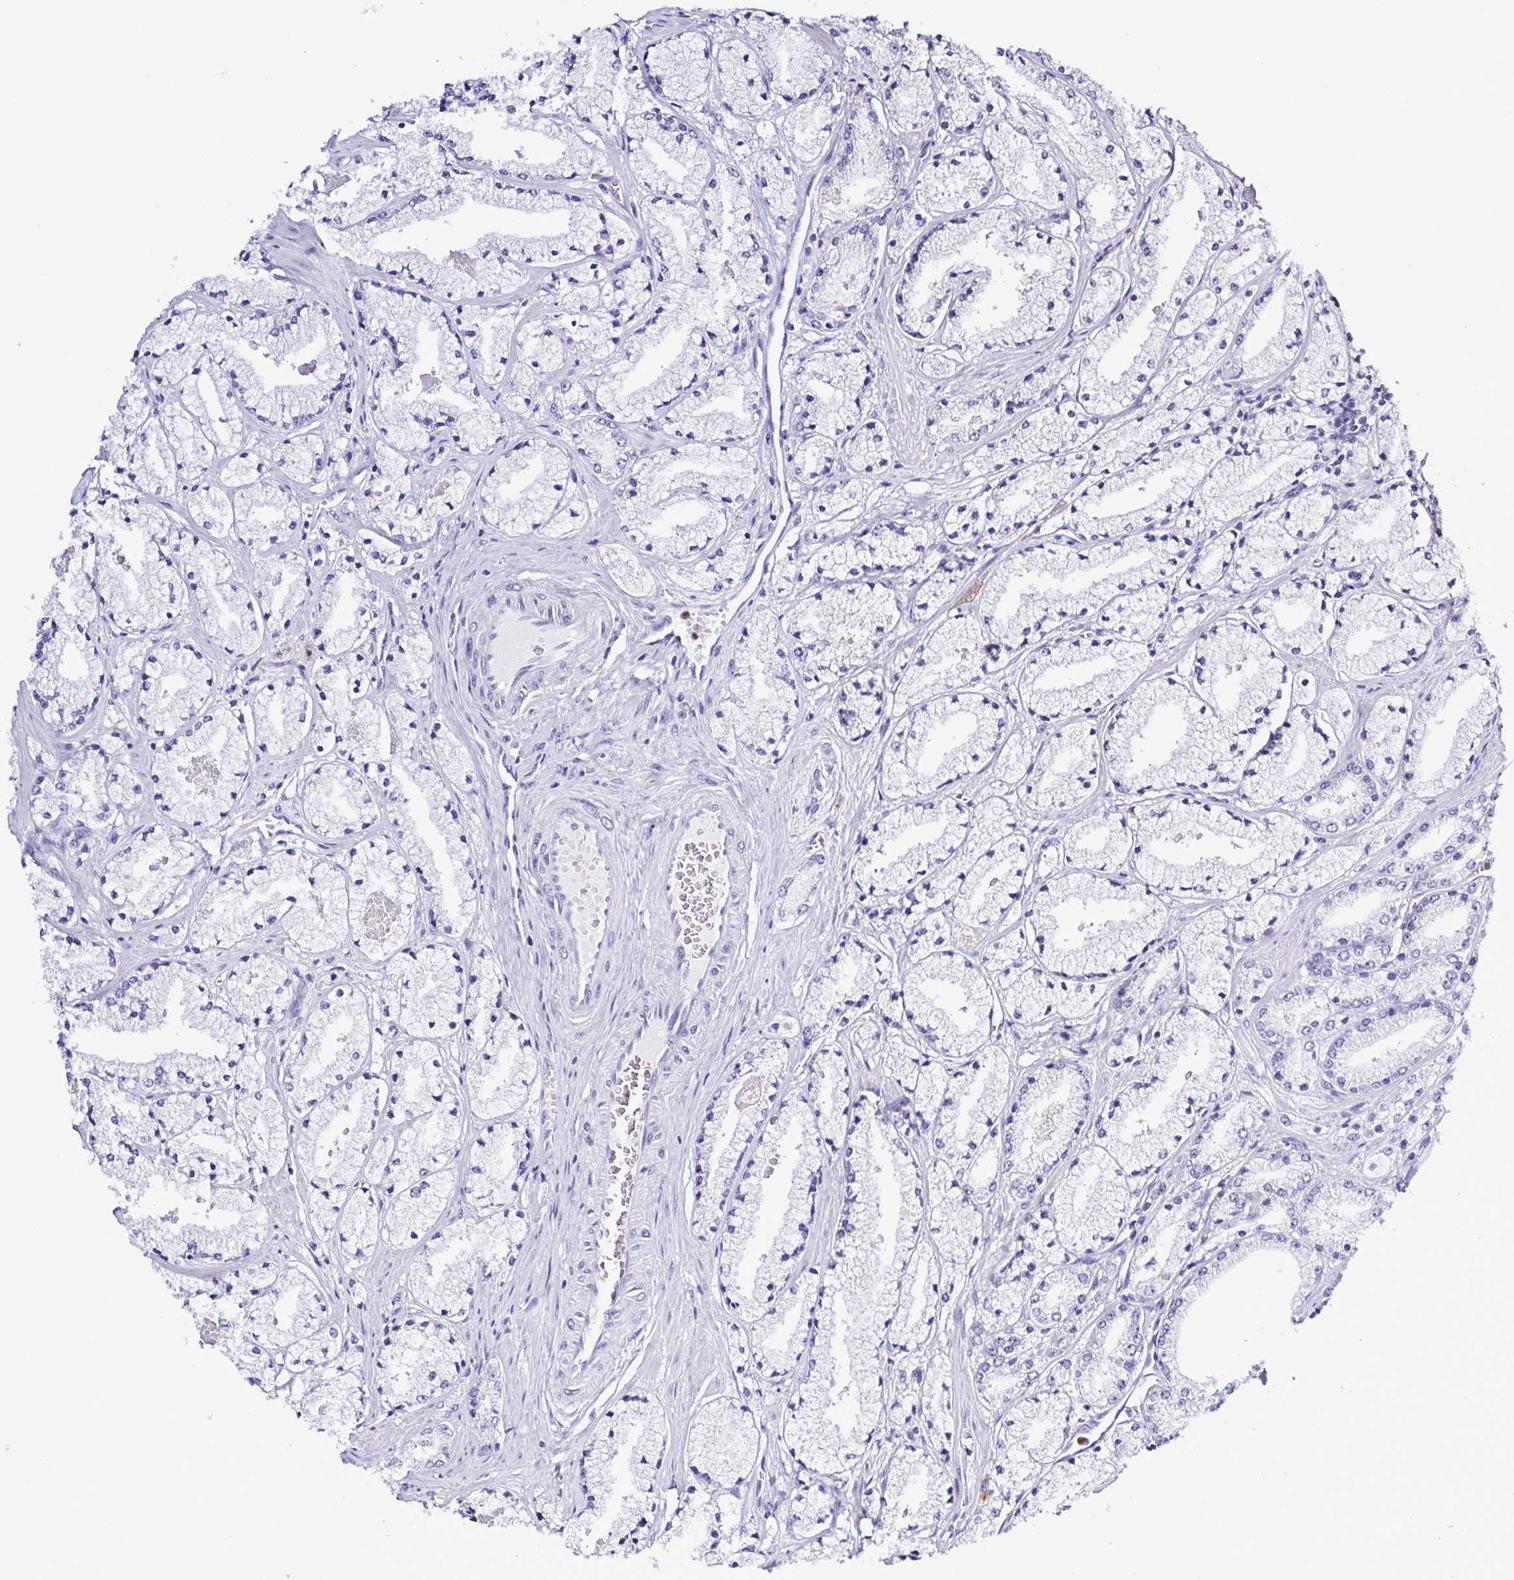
{"staining": {"intensity": "negative", "quantity": "none", "location": "none"}, "tissue": "prostate cancer", "cell_type": "Tumor cells", "image_type": "cancer", "snomed": [{"axis": "morphology", "description": "Adenocarcinoma, High grade"}, {"axis": "topography", "description": "Prostate"}], "caption": "There is no significant expression in tumor cells of prostate cancer. (Brightfield microscopy of DAB (3,3'-diaminobenzidine) immunohistochemistry at high magnification).", "gene": "LTF", "patient": {"sex": "male", "age": 63}}